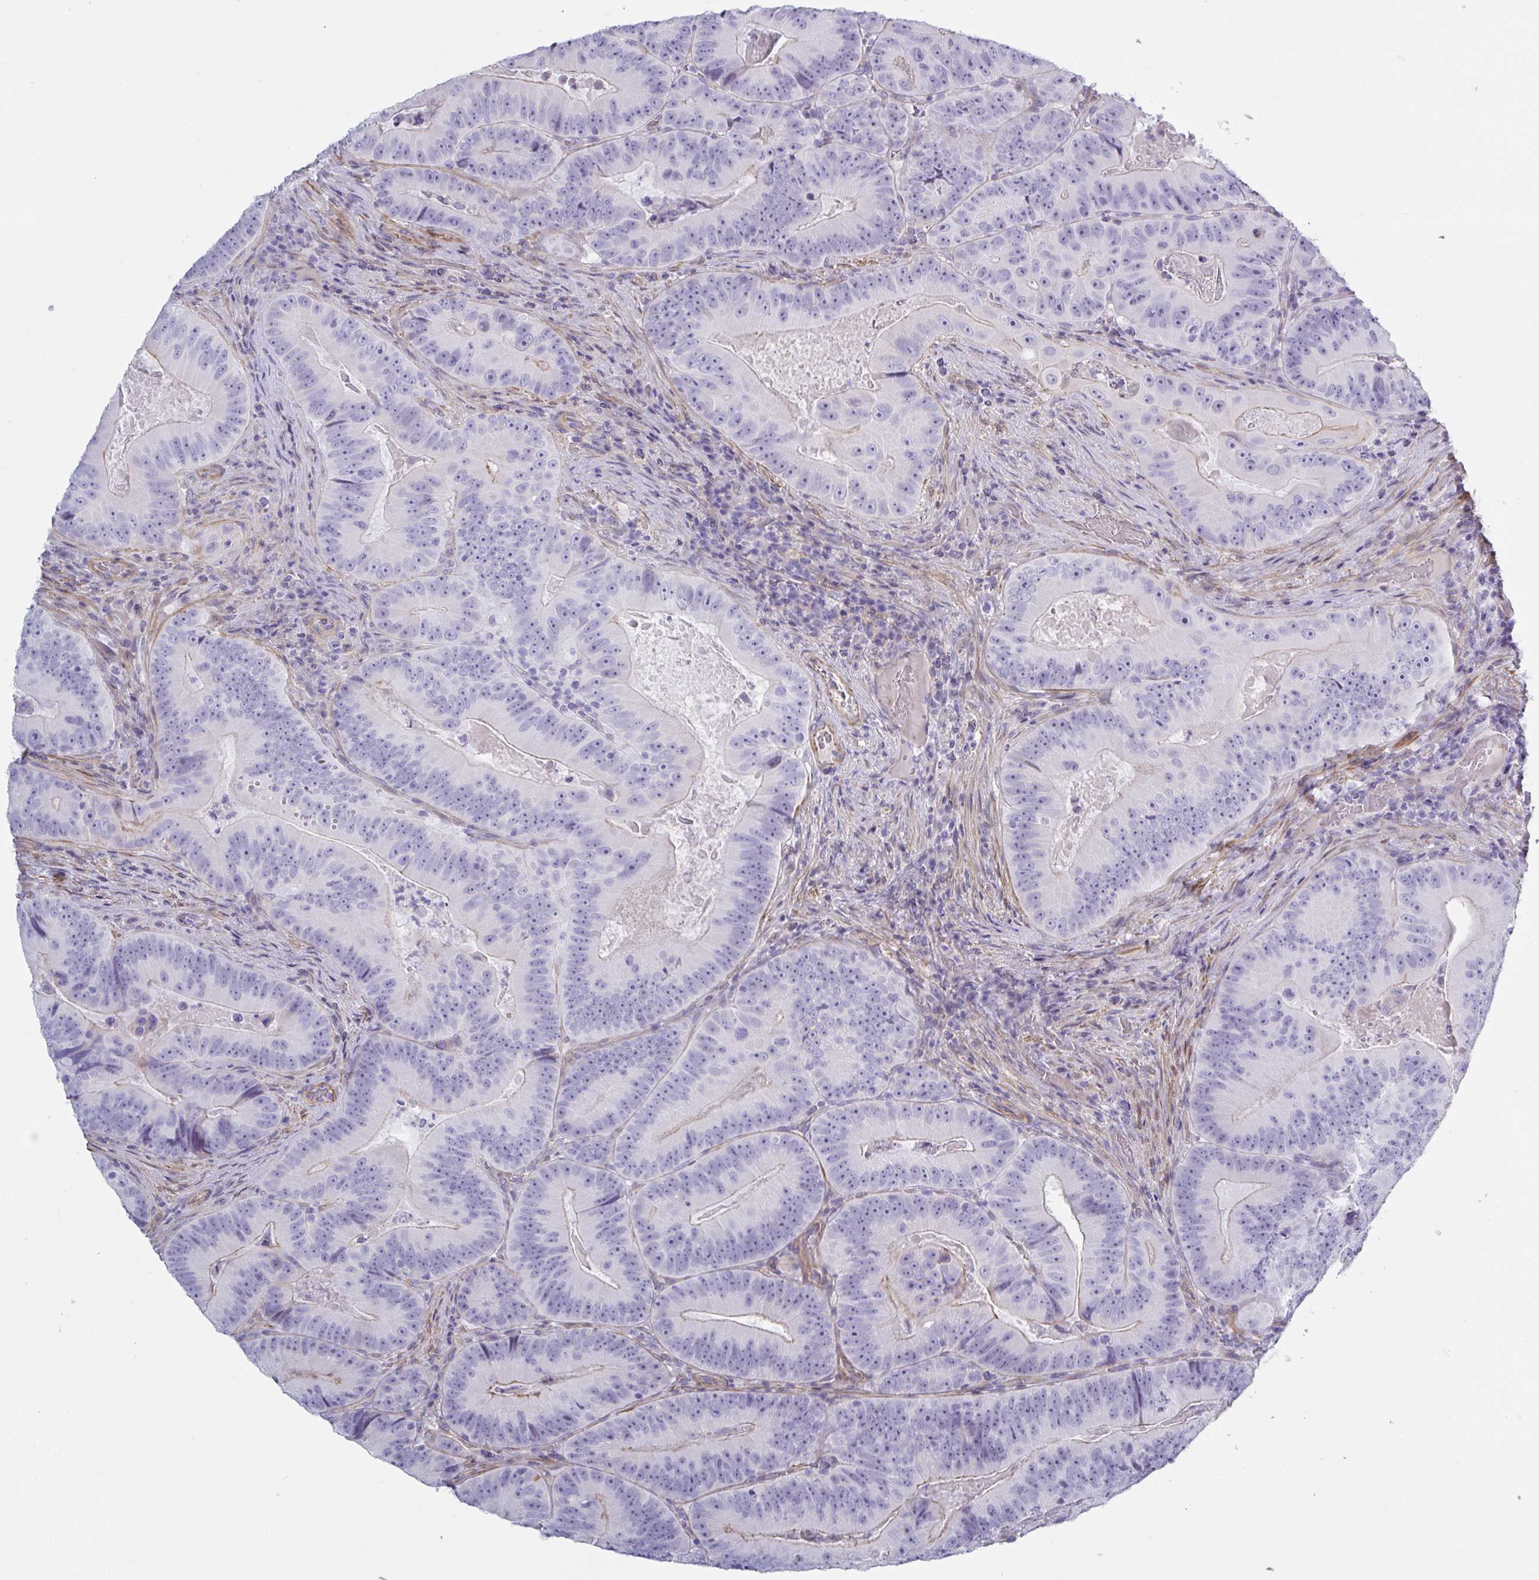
{"staining": {"intensity": "negative", "quantity": "none", "location": "none"}, "tissue": "colorectal cancer", "cell_type": "Tumor cells", "image_type": "cancer", "snomed": [{"axis": "morphology", "description": "Adenocarcinoma, NOS"}, {"axis": "topography", "description": "Colon"}], "caption": "IHC photomicrograph of neoplastic tissue: human colorectal cancer stained with DAB demonstrates no significant protein expression in tumor cells. (DAB IHC visualized using brightfield microscopy, high magnification).", "gene": "OR5P3", "patient": {"sex": "female", "age": 86}}